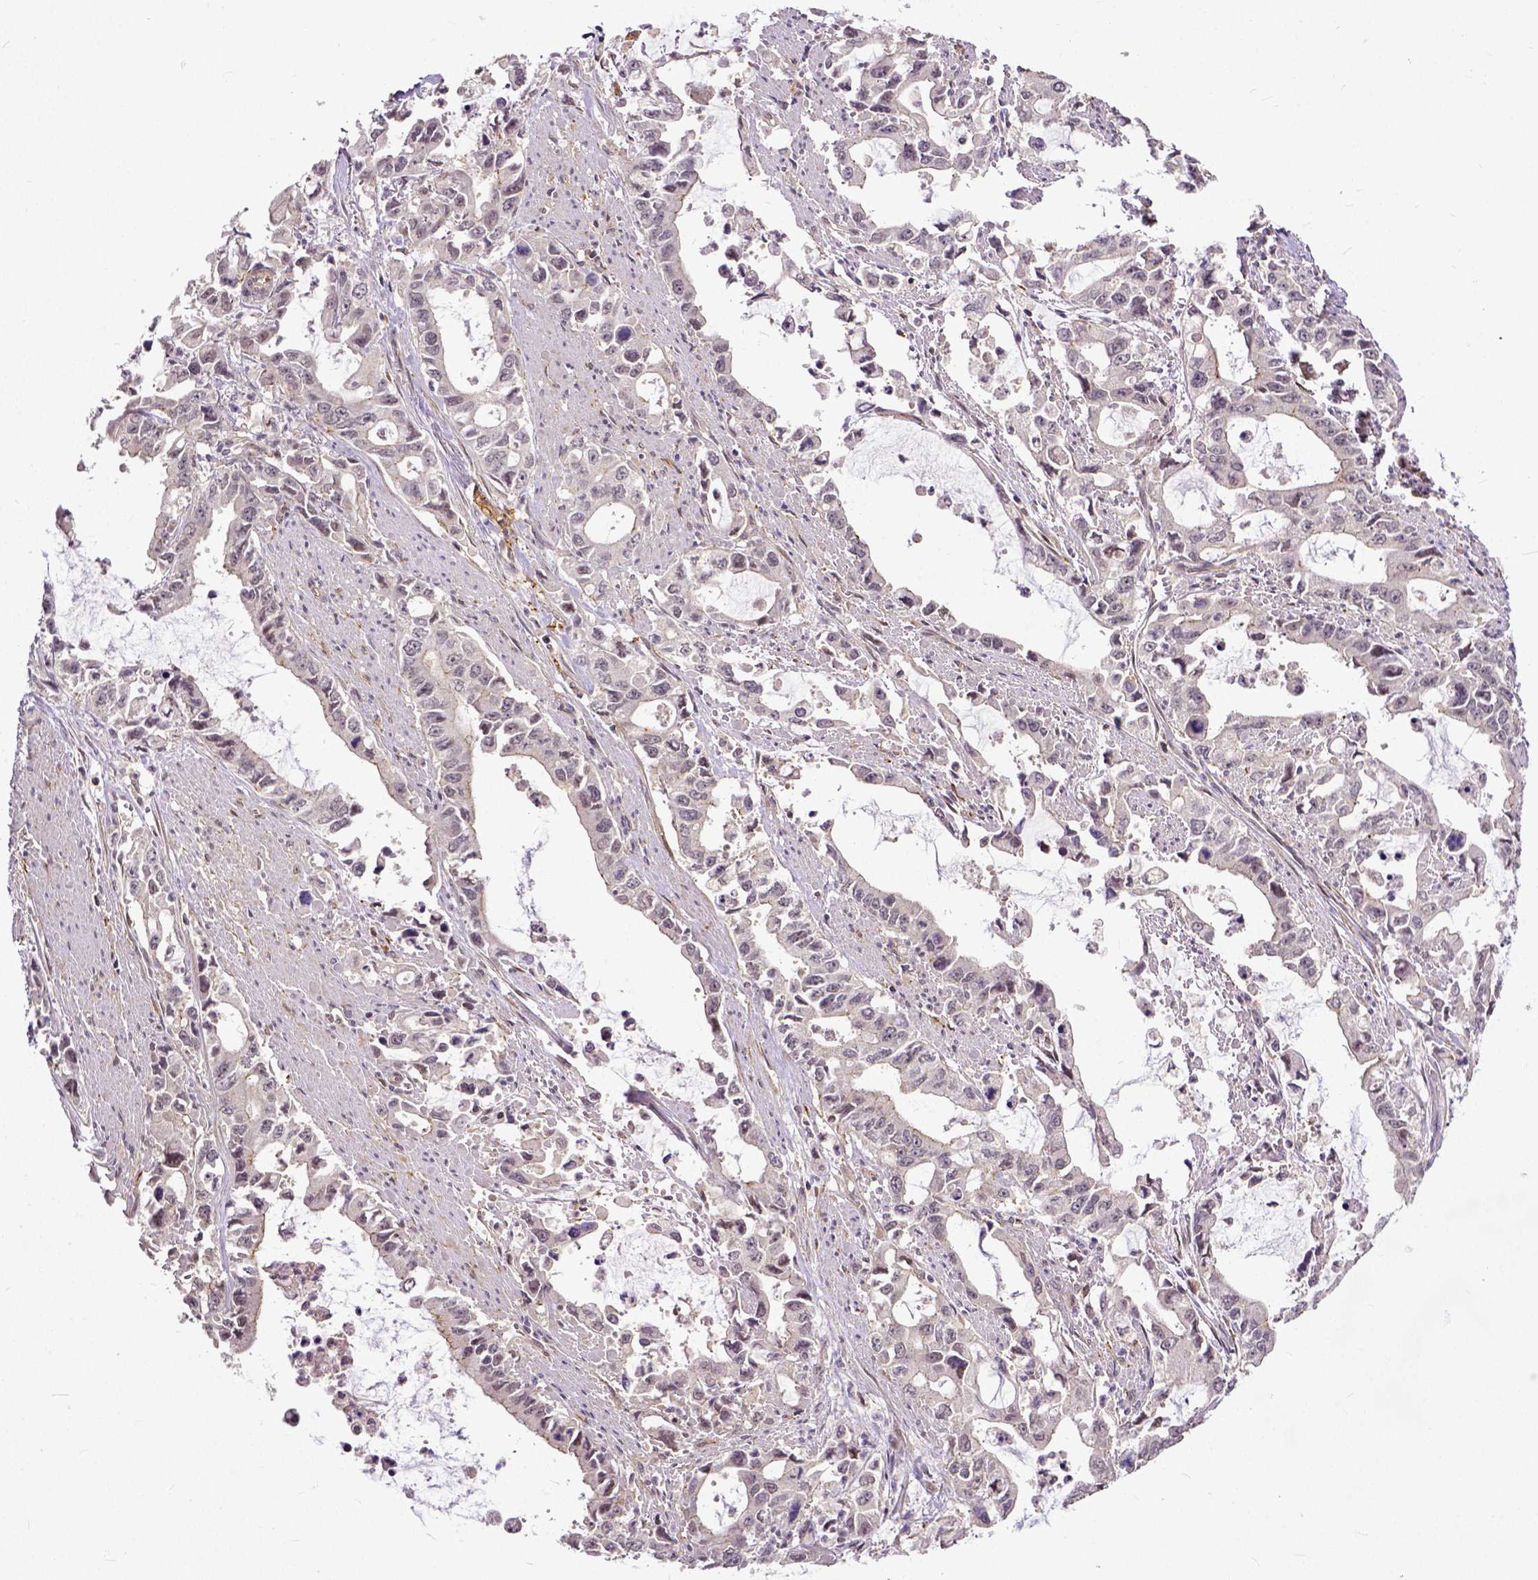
{"staining": {"intensity": "weak", "quantity": "25%-75%", "location": "cytoplasmic/membranous"}, "tissue": "stomach cancer", "cell_type": "Tumor cells", "image_type": "cancer", "snomed": [{"axis": "morphology", "description": "Adenocarcinoma, NOS"}, {"axis": "topography", "description": "Stomach, upper"}], "caption": "An IHC image of tumor tissue is shown. Protein staining in brown labels weak cytoplasmic/membranous positivity in adenocarcinoma (stomach) within tumor cells. The protein is stained brown, and the nuclei are stained in blue (DAB IHC with brightfield microscopy, high magnification).", "gene": "DICER1", "patient": {"sex": "male", "age": 85}}